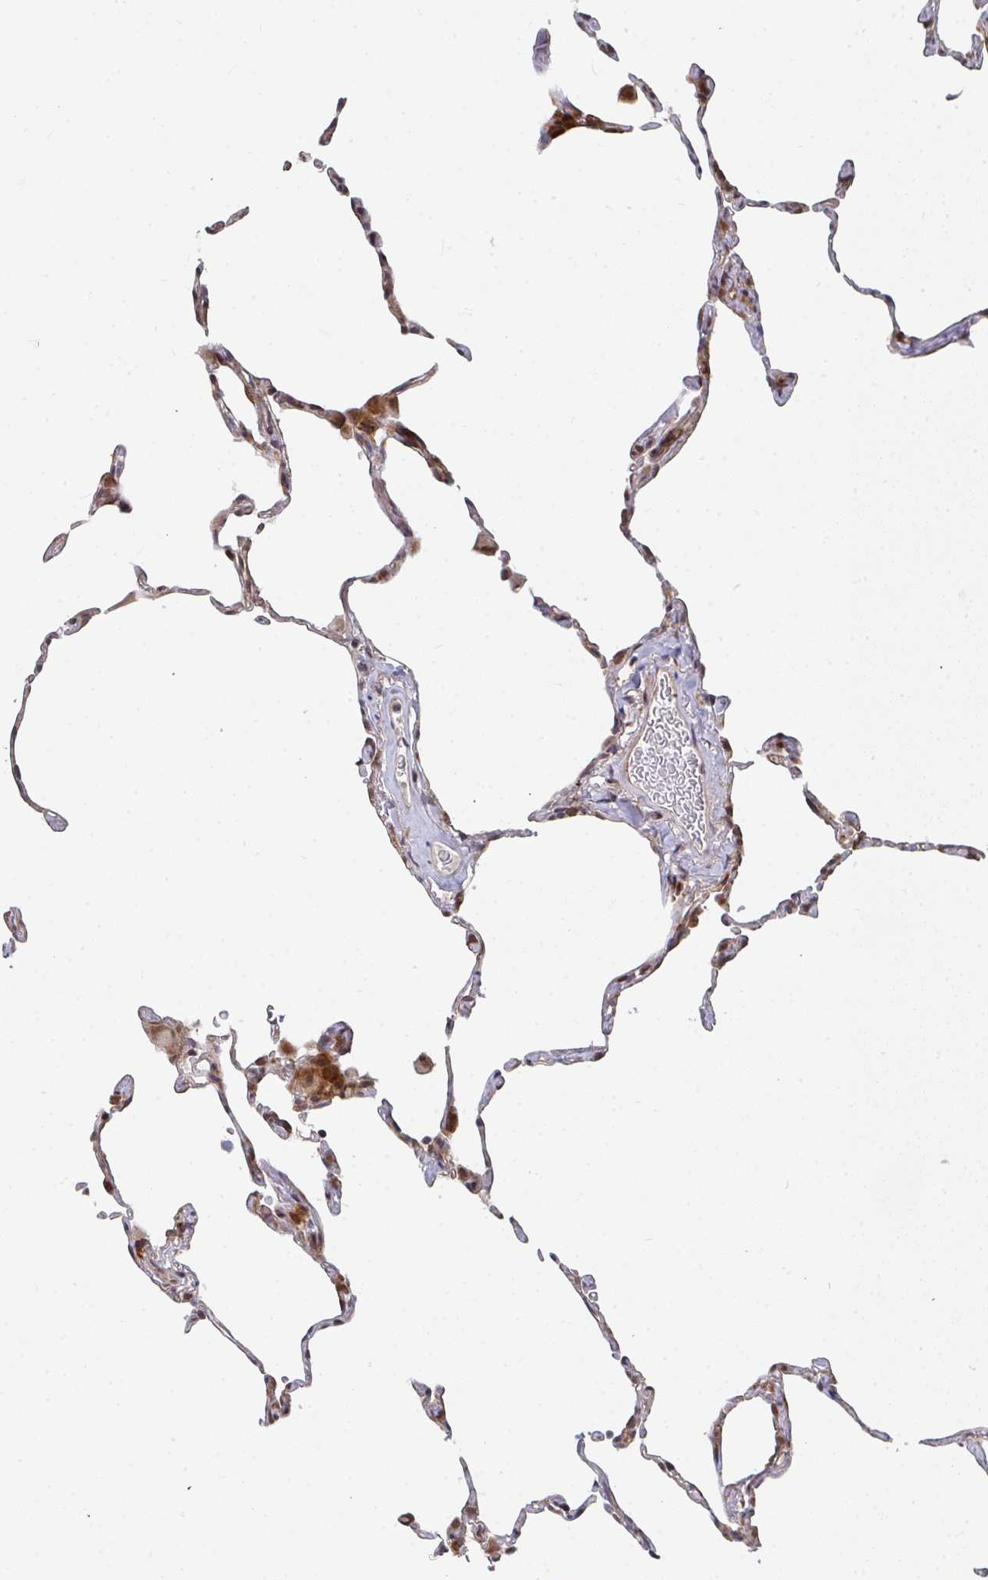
{"staining": {"intensity": "moderate", "quantity": "25%-75%", "location": "cytoplasmic/membranous"}, "tissue": "lung", "cell_type": "Alveolar cells", "image_type": "normal", "snomed": [{"axis": "morphology", "description": "Normal tissue, NOS"}, {"axis": "topography", "description": "Lung"}], "caption": "Immunohistochemical staining of normal lung shows medium levels of moderate cytoplasmic/membranous positivity in approximately 25%-75% of alveolar cells. (DAB (3,3'-diaminobenzidine) IHC with brightfield microscopy, high magnification).", "gene": "RBBP5", "patient": {"sex": "female", "age": 57}}